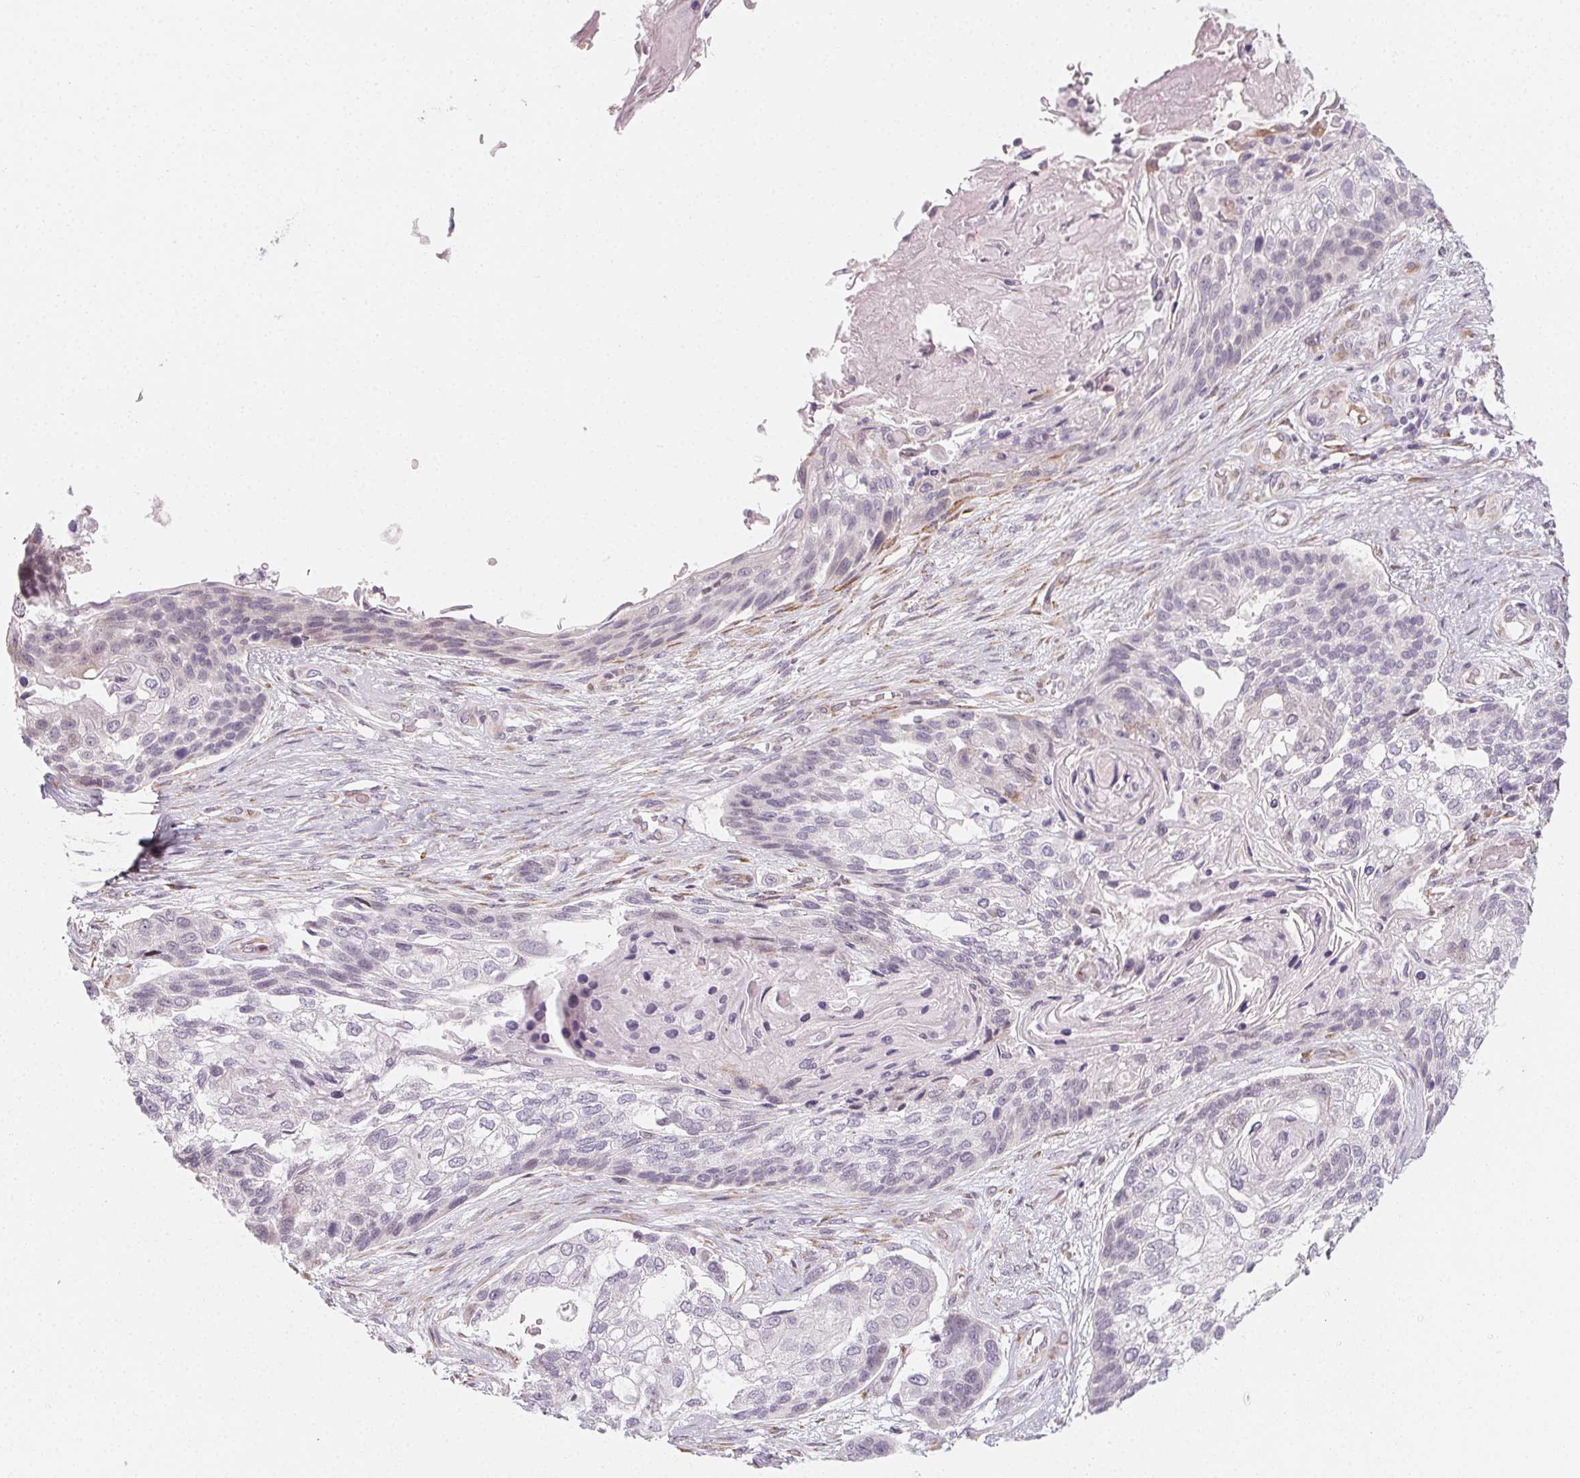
{"staining": {"intensity": "negative", "quantity": "none", "location": "none"}, "tissue": "lung cancer", "cell_type": "Tumor cells", "image_type": "cancer", "snomed": [{"axis": "morphology", "description": "Squamous cell carcinoma, NOS"}, {"axis": "topography", "description": "Lung"}], "caption": "Tumor cells are negative for brown protein staining in squamous cell carcinoma (lung).", "gene": "CCDC96", "patient": {"sex": "male", "age": 69}}